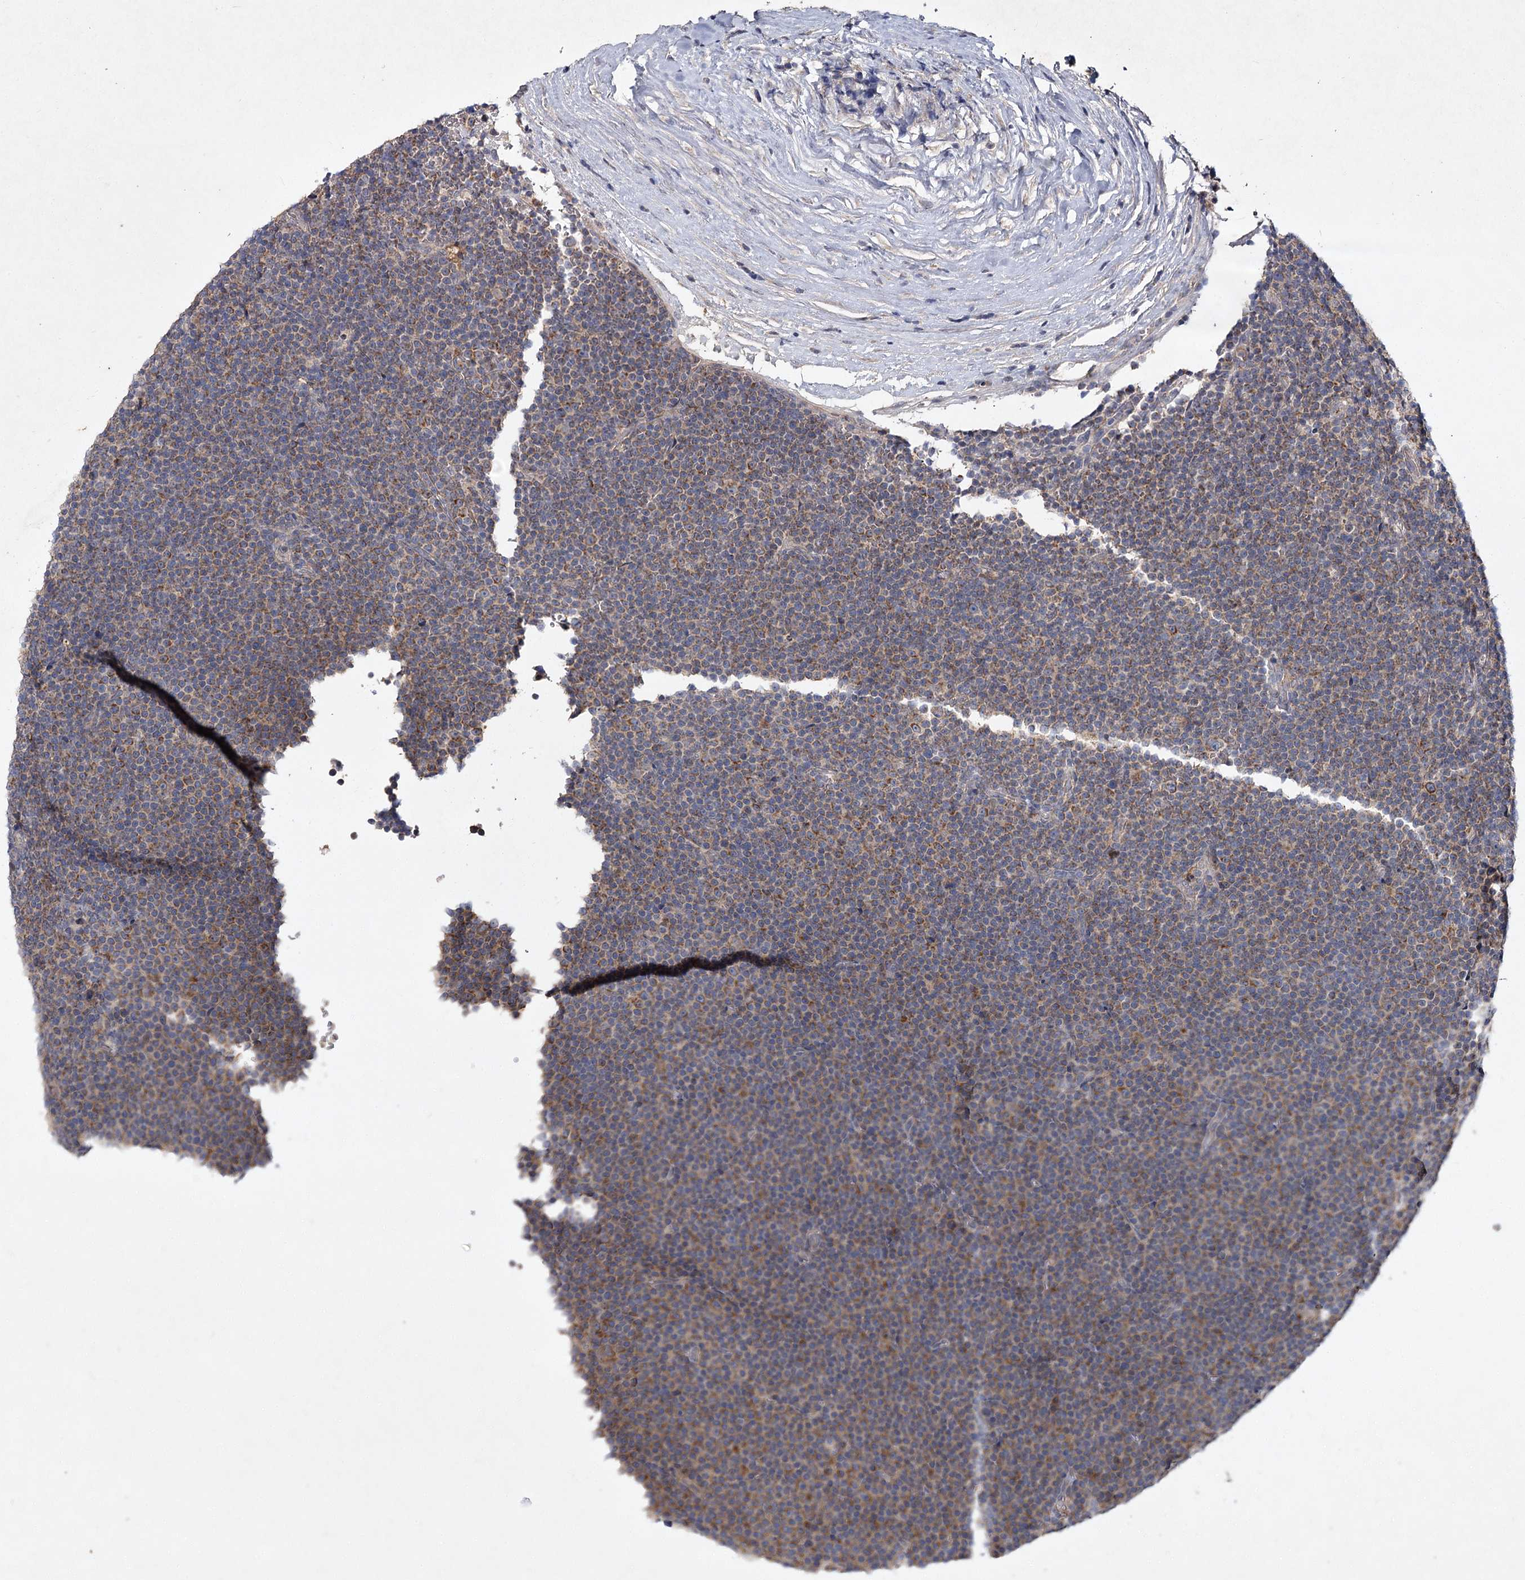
{"staining": {"intensity": "moderate", "quantity": "25%-75%", "location": "cytoplasmic/membranous"}, "tissue": "lymphoma", "cell_type": "Tumor cells", "image_type": "cancer", "snomed": [{"axis": "morphology", "description": "Malignant lymphoma, non-Hodgkin's type, Low grade"}, {"axis": "topography", "description": "Lymph node"}], "caption": "A brown stain shows moderate cytoplasmic/membranous expression of a protein in lymphoma tumor cells. (DAB = brown stain, brightfield microscopy at high magnification).", "gene": "MFN1", "patient": {"sex": "female", "age": 67}}